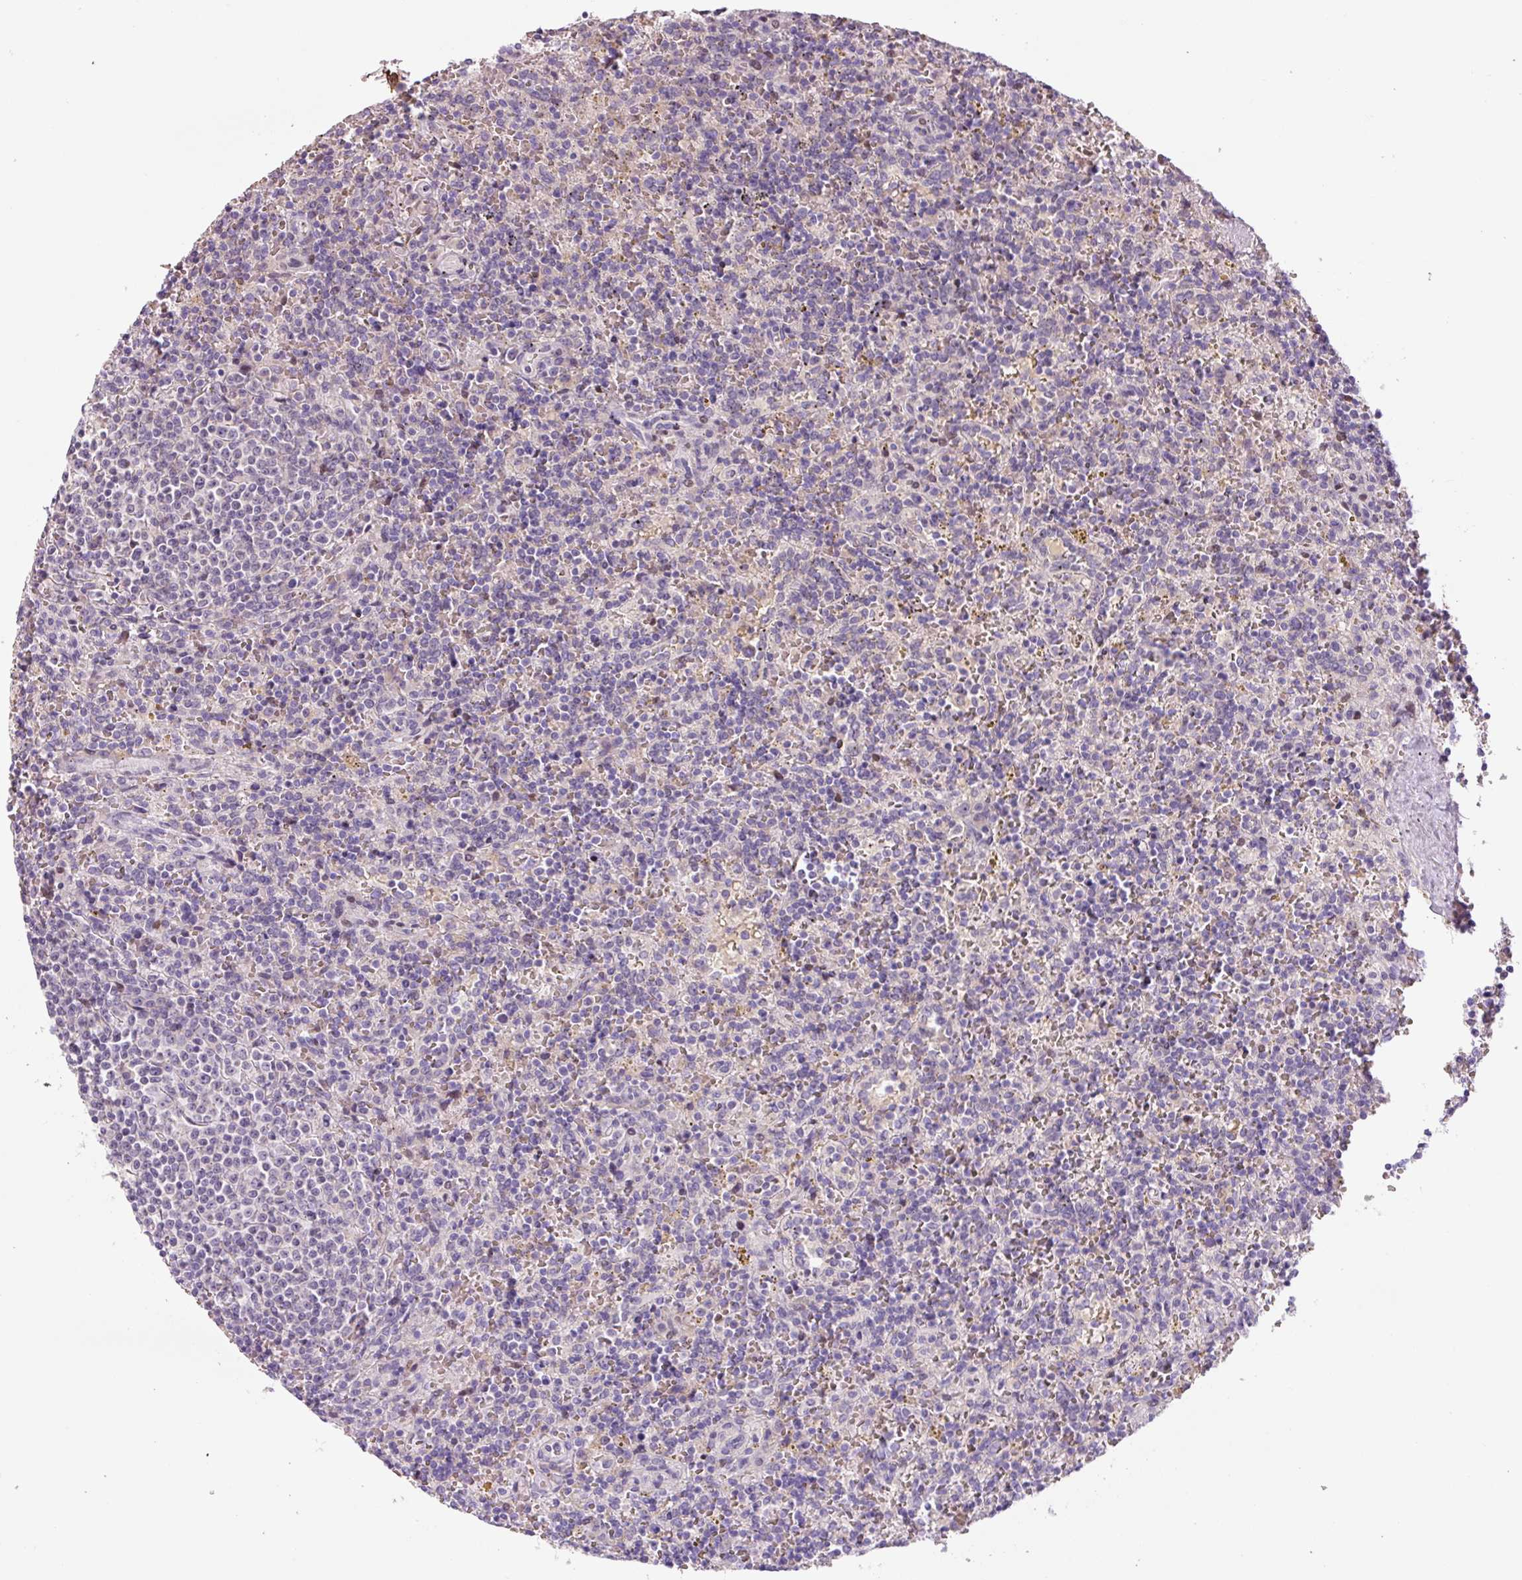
{"staining": {"intensity": "negative", "quantity": "none", "location": "none"}, "tissue": "lymphoma", "cell_type": "Tumor cells", "image_type": "cancer", "snomed": [{"axis": "morphology", "description": "Malignant lymphoma, non-Hodgkin's type, Low grade"}, {"axis": "topography", "description": "Spleen"}], "caption": "Tumor cells show no significant expression in lymphoma. (Immunohistochemistry, brightfield microscopy, high magnification).", "gene": "YIF1B", "patient": {"sex": "male", "age": 67}}